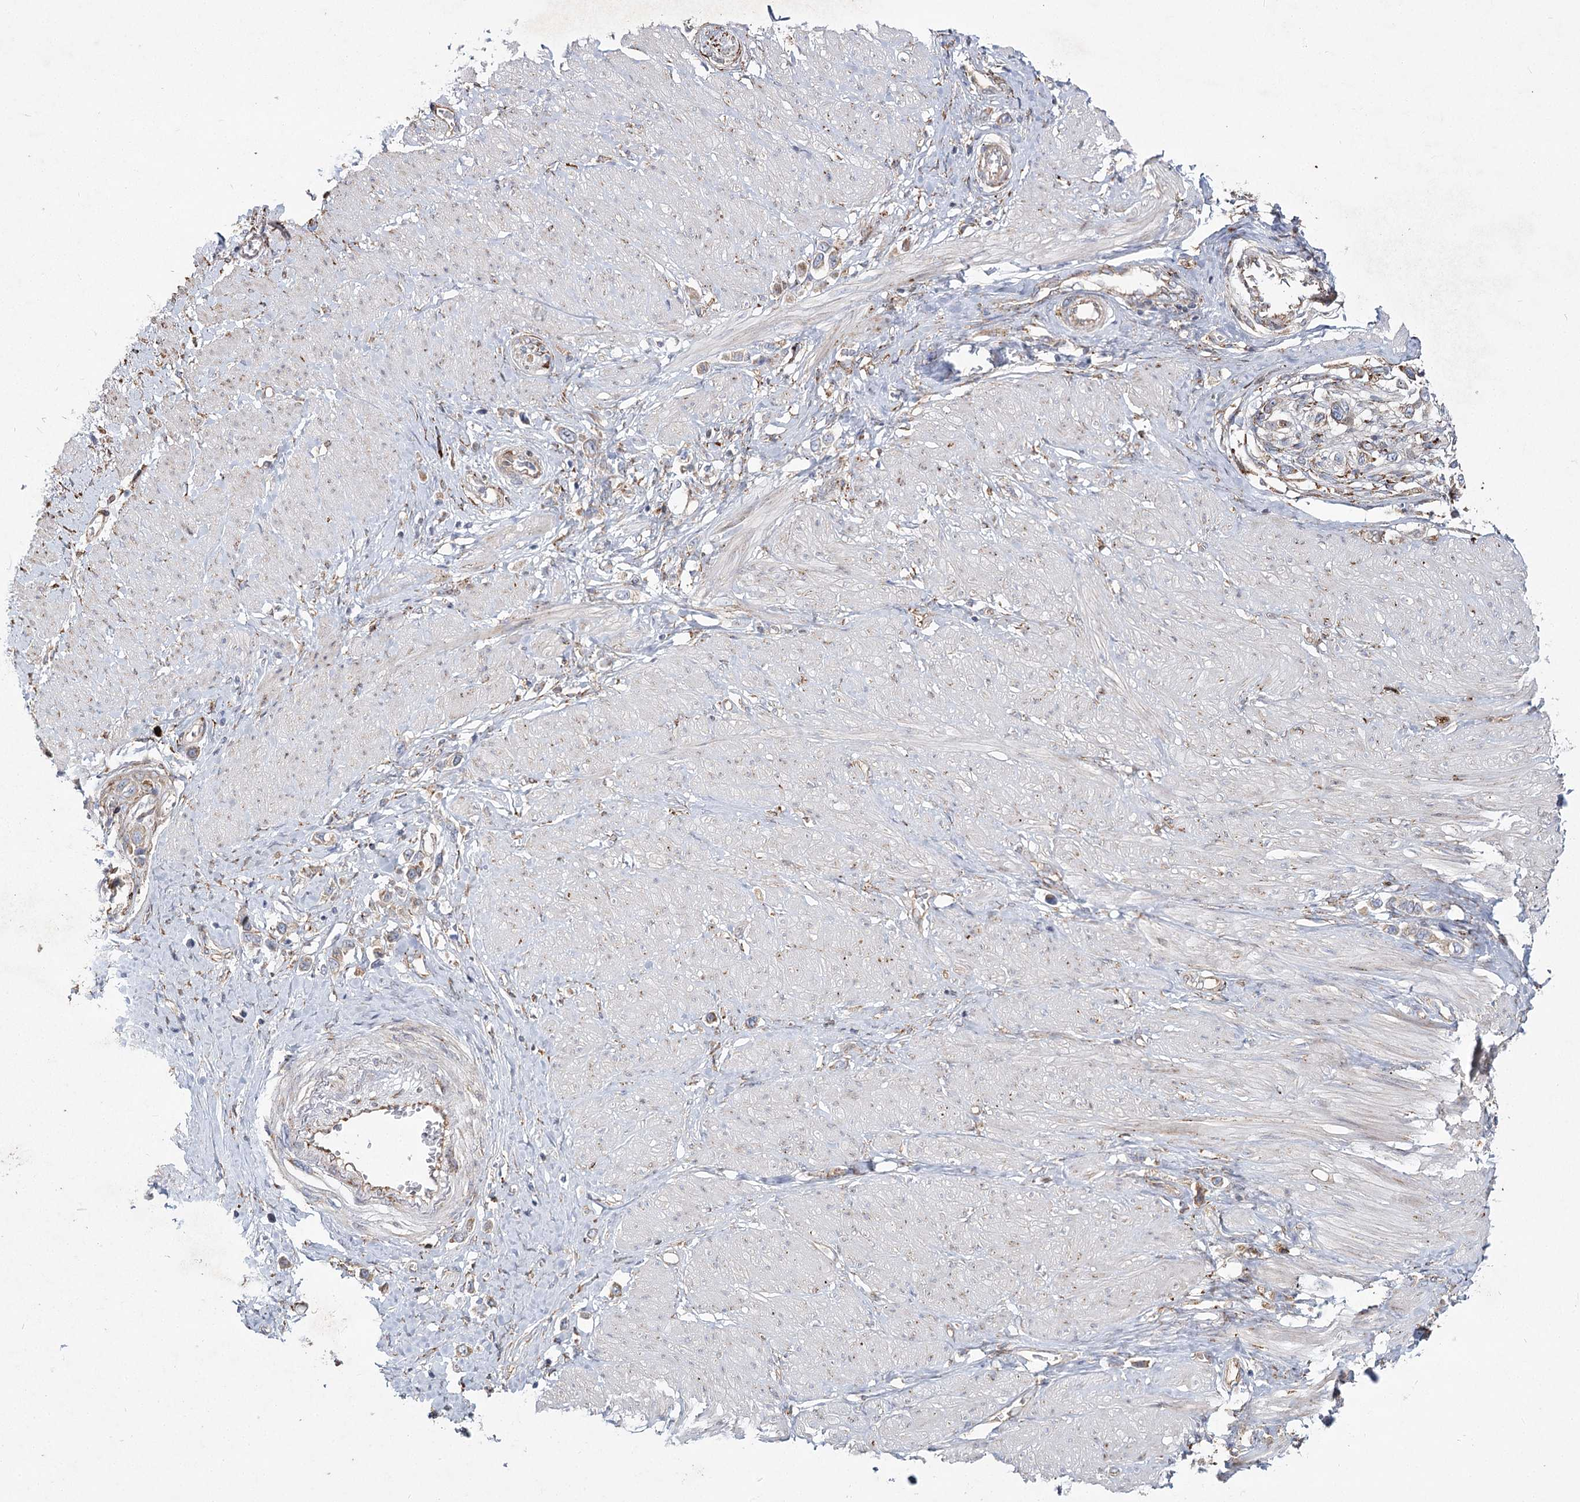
{"staining": {"intensity": "weak", "quantity": "<25%", "location": "cytoplasmic/membranous"}, "tissue": "stomach cancer", "cell_type": "Tumor cells", "image_type": "cancer", "snomed": [{"axis": "morphology", "description": "Adenocarcinoma, NOS"}, {"axis": "topography", "description": "Stomach"}], "caption": "Stomach adenocarcinoma was stained to show a protein in brown. There is no significant staining in tumor cells.", "gene": "NHLRC2", "patient": {"sex": "female", "age": 65}}